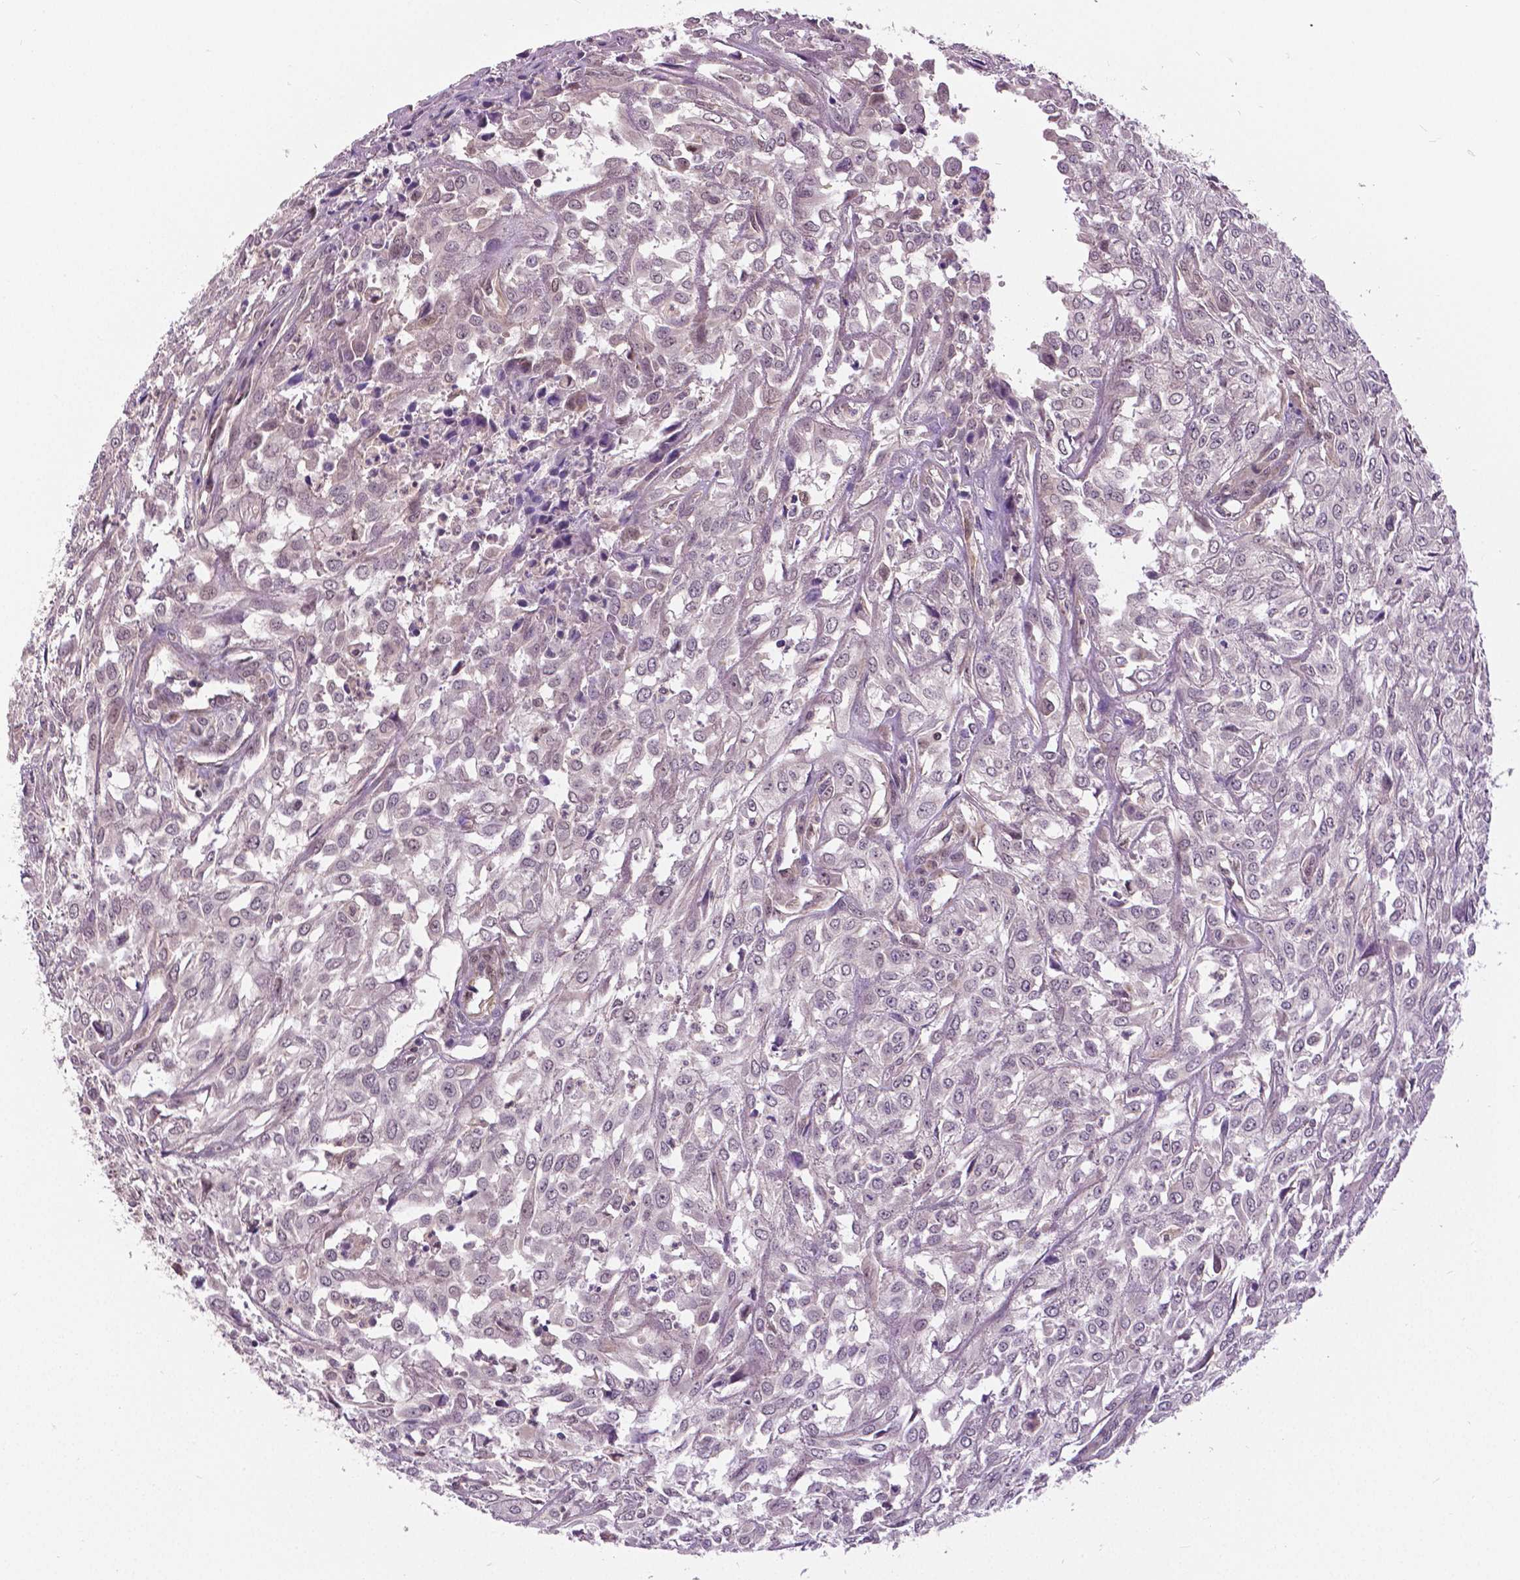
{"staining": {"intensity": "negative", "quantity": "none", "location": "none"}, "tissue": "urothelial cancer", "cell_type": "Tumor cells", "image_type": "cancer", "snomed": [{"axis": "morphology", "description": "Urothelial carcinoma, High grade"}, {"axis": "topography", "description": "Urinary bladder"}], "caption": "Immunohistochemical staining of urothelial cancer exhibits no significant staining in tumor cells.", "gene": "ANXA13", "patient": {"sex": "male", "age": 67}}